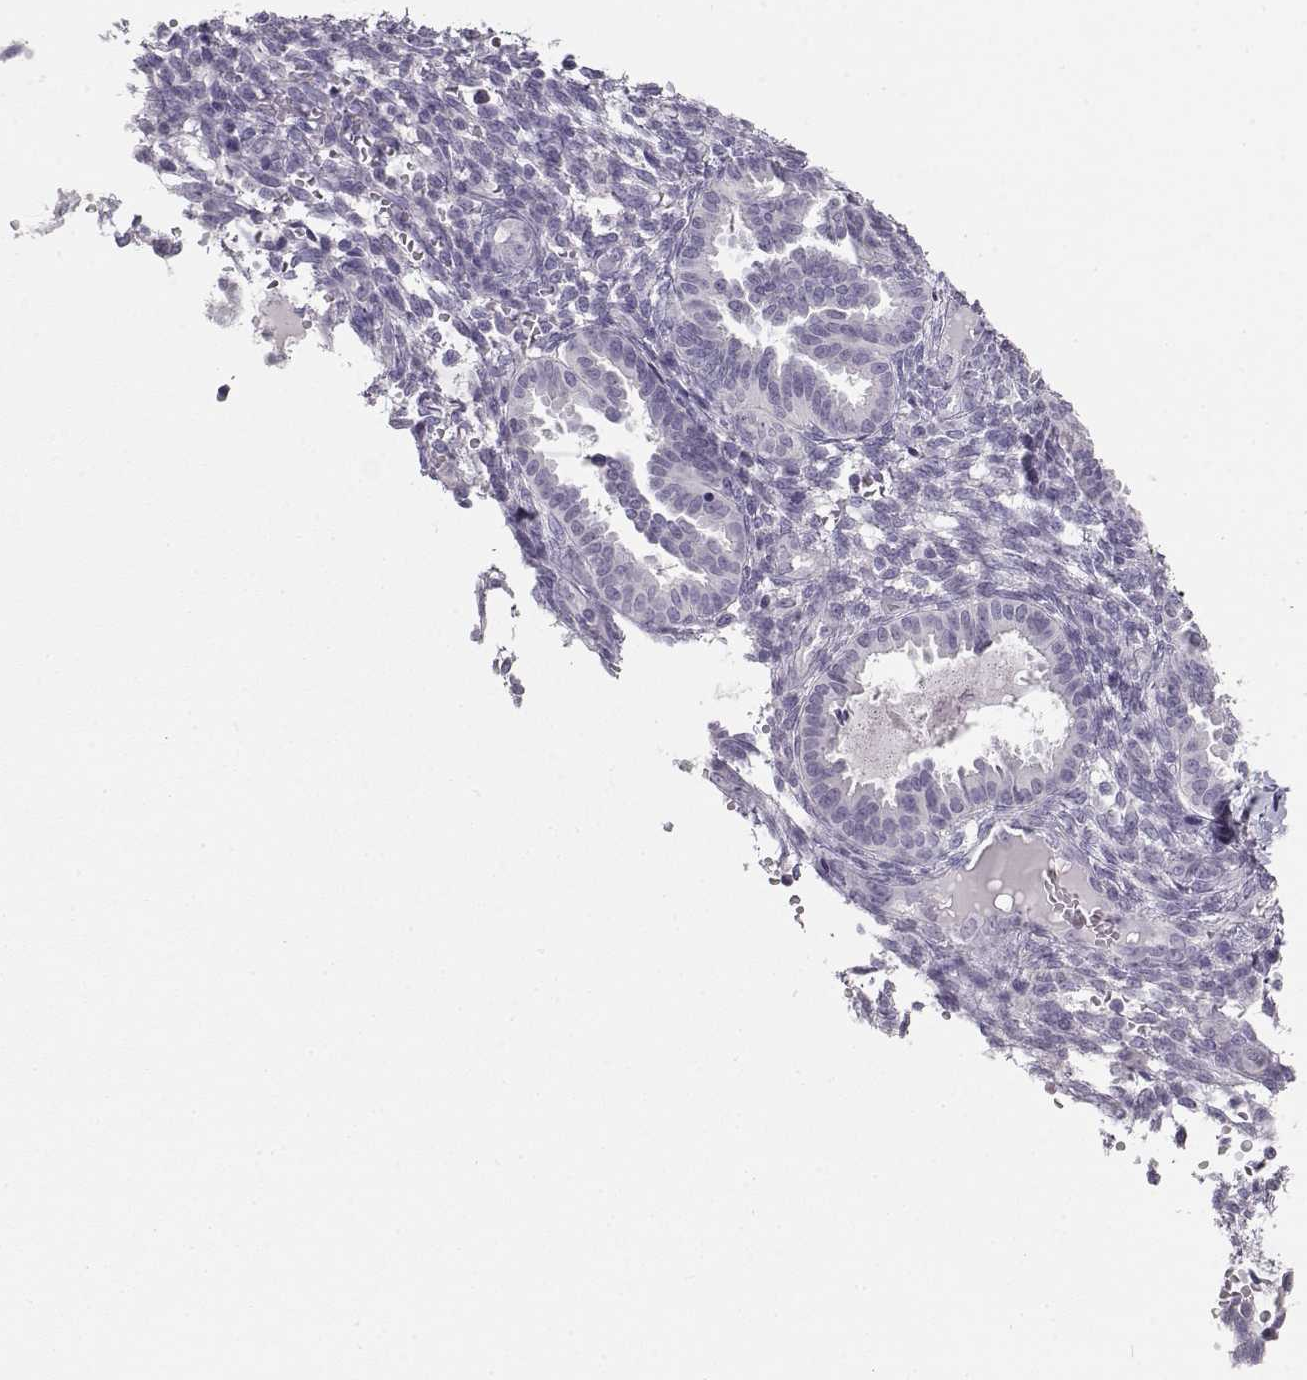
{"staining": {"intensity": "negative", "quantity": "none", "location": "none"}, "tissue": "endometrium", "cell_type": "Cells in endometrial stroma", "image_type": "normal", "snomed": [{"axis": "morphology", "description": "Normal tissue, NOS"}, {"axis": "topography", "description": "Endometrium"}], "caption": "High magnification brightfield microscopy of normal endometrium stained with DAB (brown) and counterstained with hematoxylin (blue): cells in endometrial stroma show no significant expression. The staining was performed using DAB to visualize the protein expression in brown, while the nuclei were stained in blue with hematoxylin (Magnification: 20x).", "gene": "NUTM1", "patient": {"sex": "female", "age": 42}}